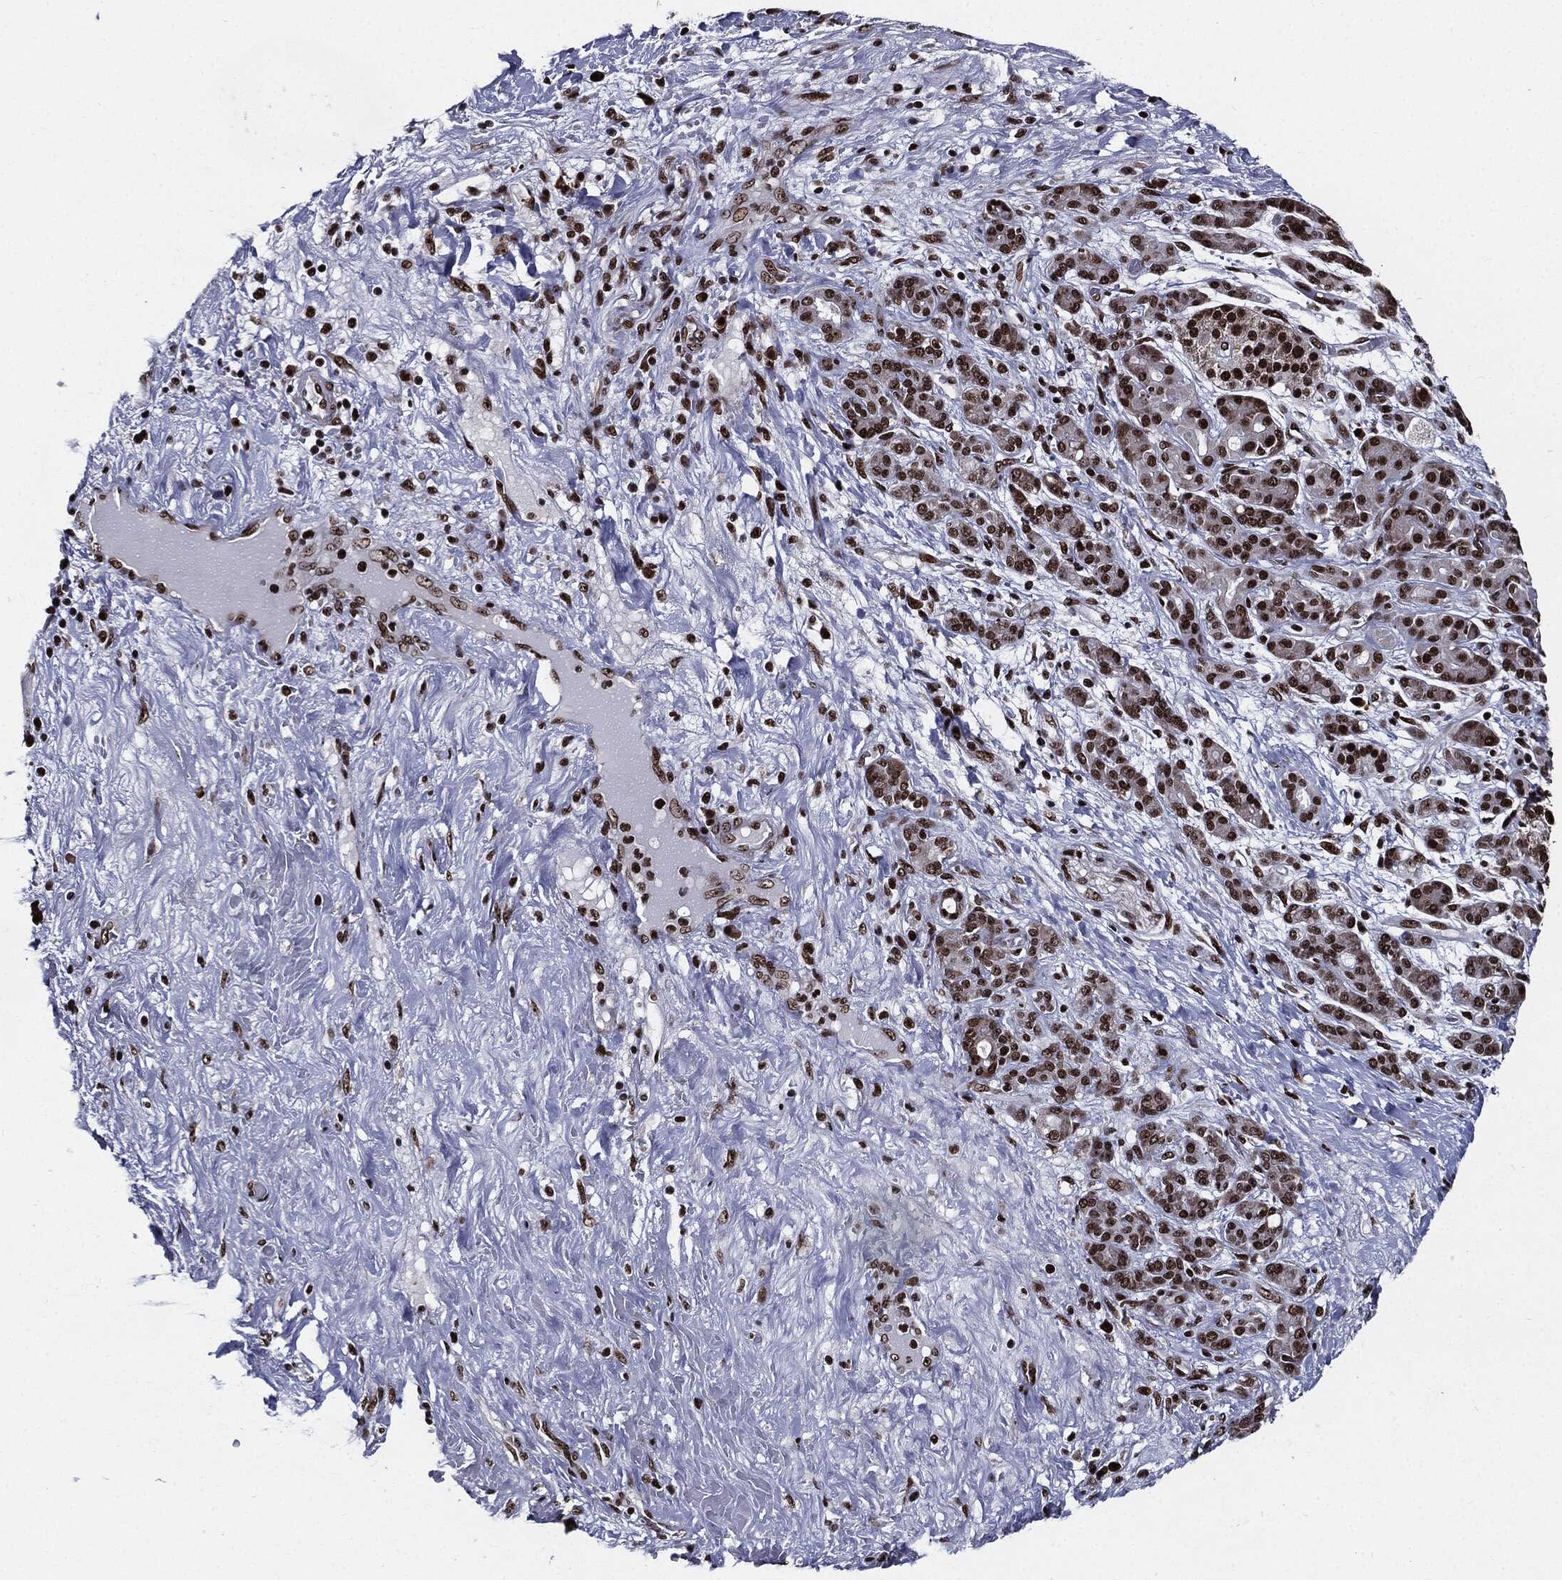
{"staining": {"intensity": "strong", "quantity": ">75%", "location": "nuclear"}, "tissue": "pancreatic cancer", "cell_type": "Tumor cells", "image_type": "cancer", "snomed": [{"axis": "morphology", "description": "Adenocarcinoma, NOS"}, {"axis": "topography", "description": "Pancreas"}], "caption": "Protein expression analysis of human pancreatic cancer (adenocarcinoma) reveals strong nuclear positivity in about >75% of tumor cells.", "gene": "ZFP91", "patient": {"sex": "male", "age": 44}}